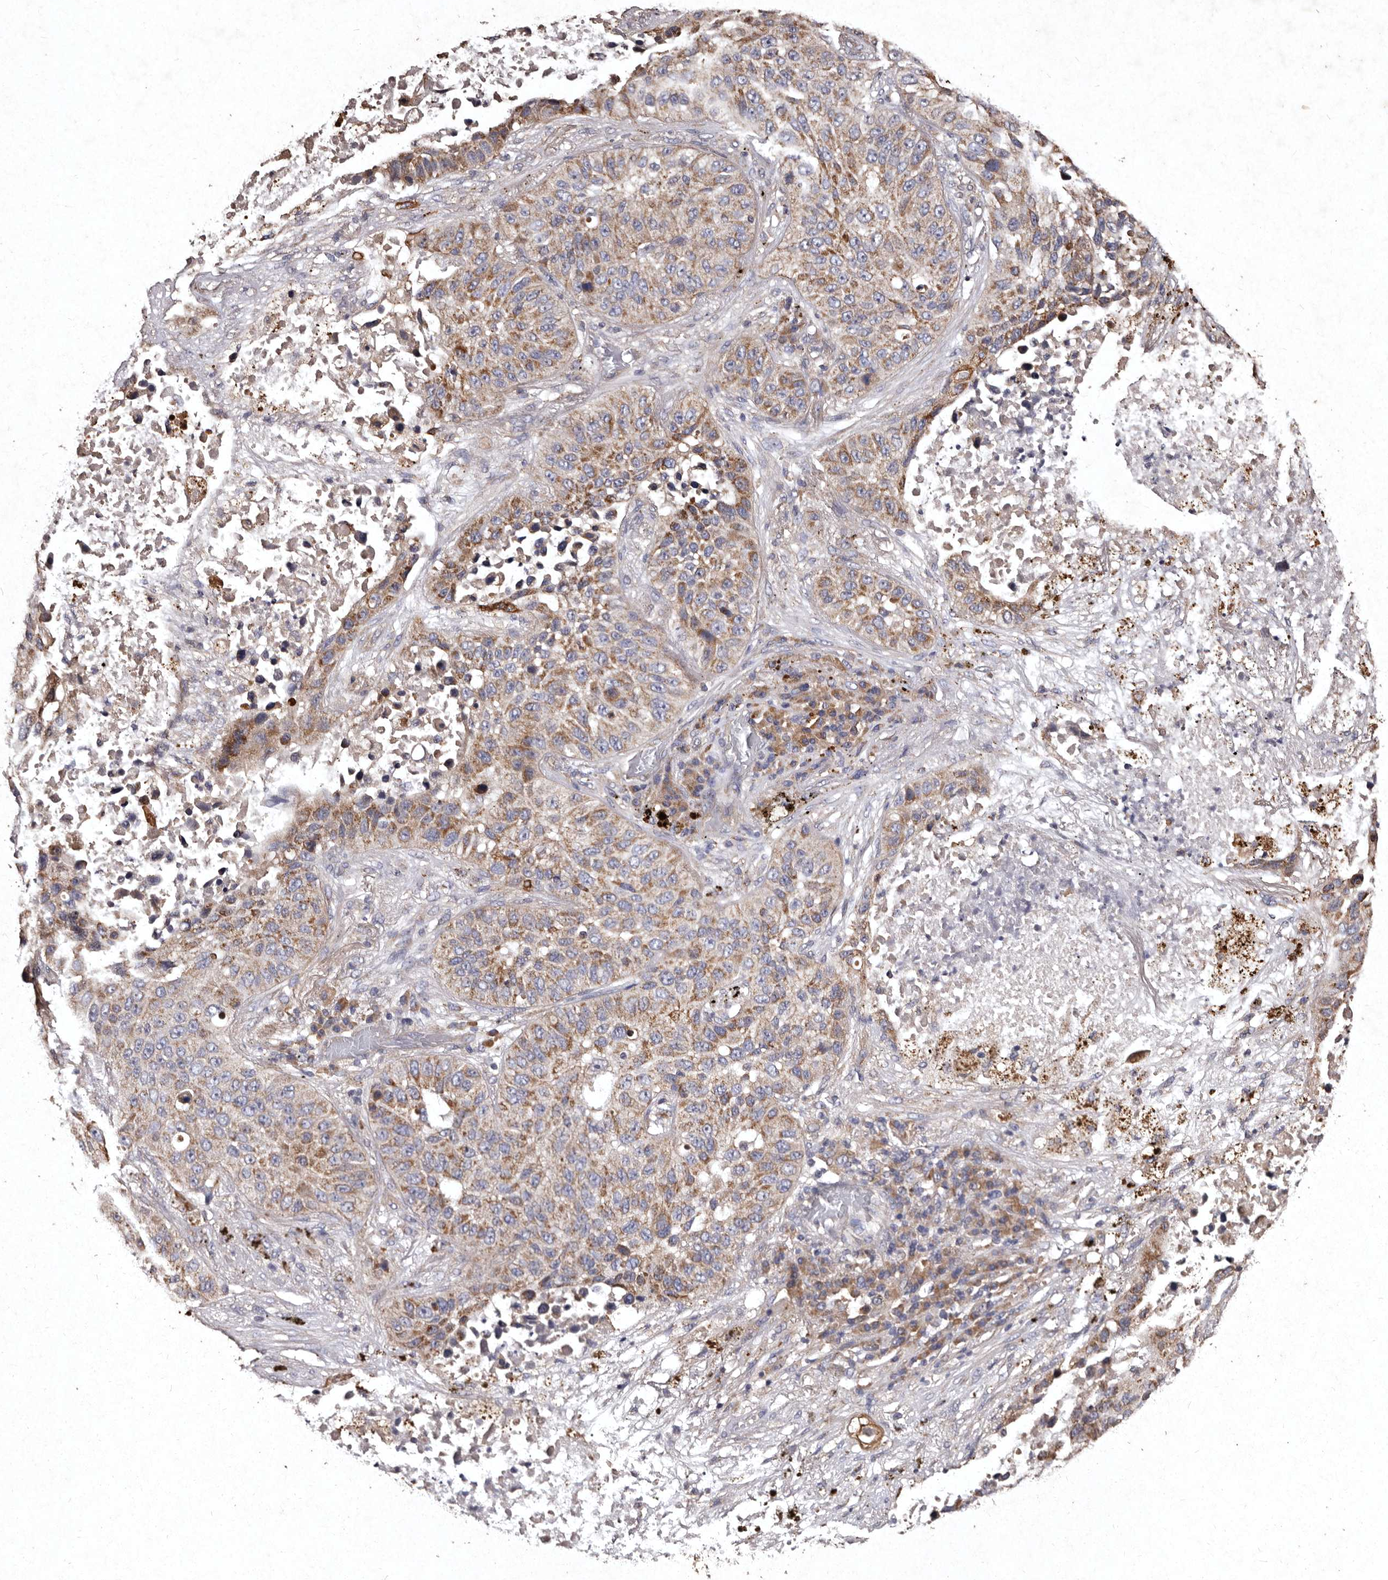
{"staining": {"intensity": "moderate", "quantity": ">75%", "location": "cytoplasmic/membranous"}, "tissue": "lung cancer", "cell_type": "Tumor cells", "image_type": "cancer", "snomed": [{"axis": "morphology", "description": "Squamous cell carcinoma, NOS"}, {"axis": "topography", "description": "Lung"}], "caption": "High-power microscopy captured an immunohistochemistry micrograph of lung cancer (squamous cell carcinoma), revealing moderate cytoplasmic/membranous expression in about >75% of tumor cells.", "gene": "TFB1M", "patient": {"sex": "male", "age": 57}}